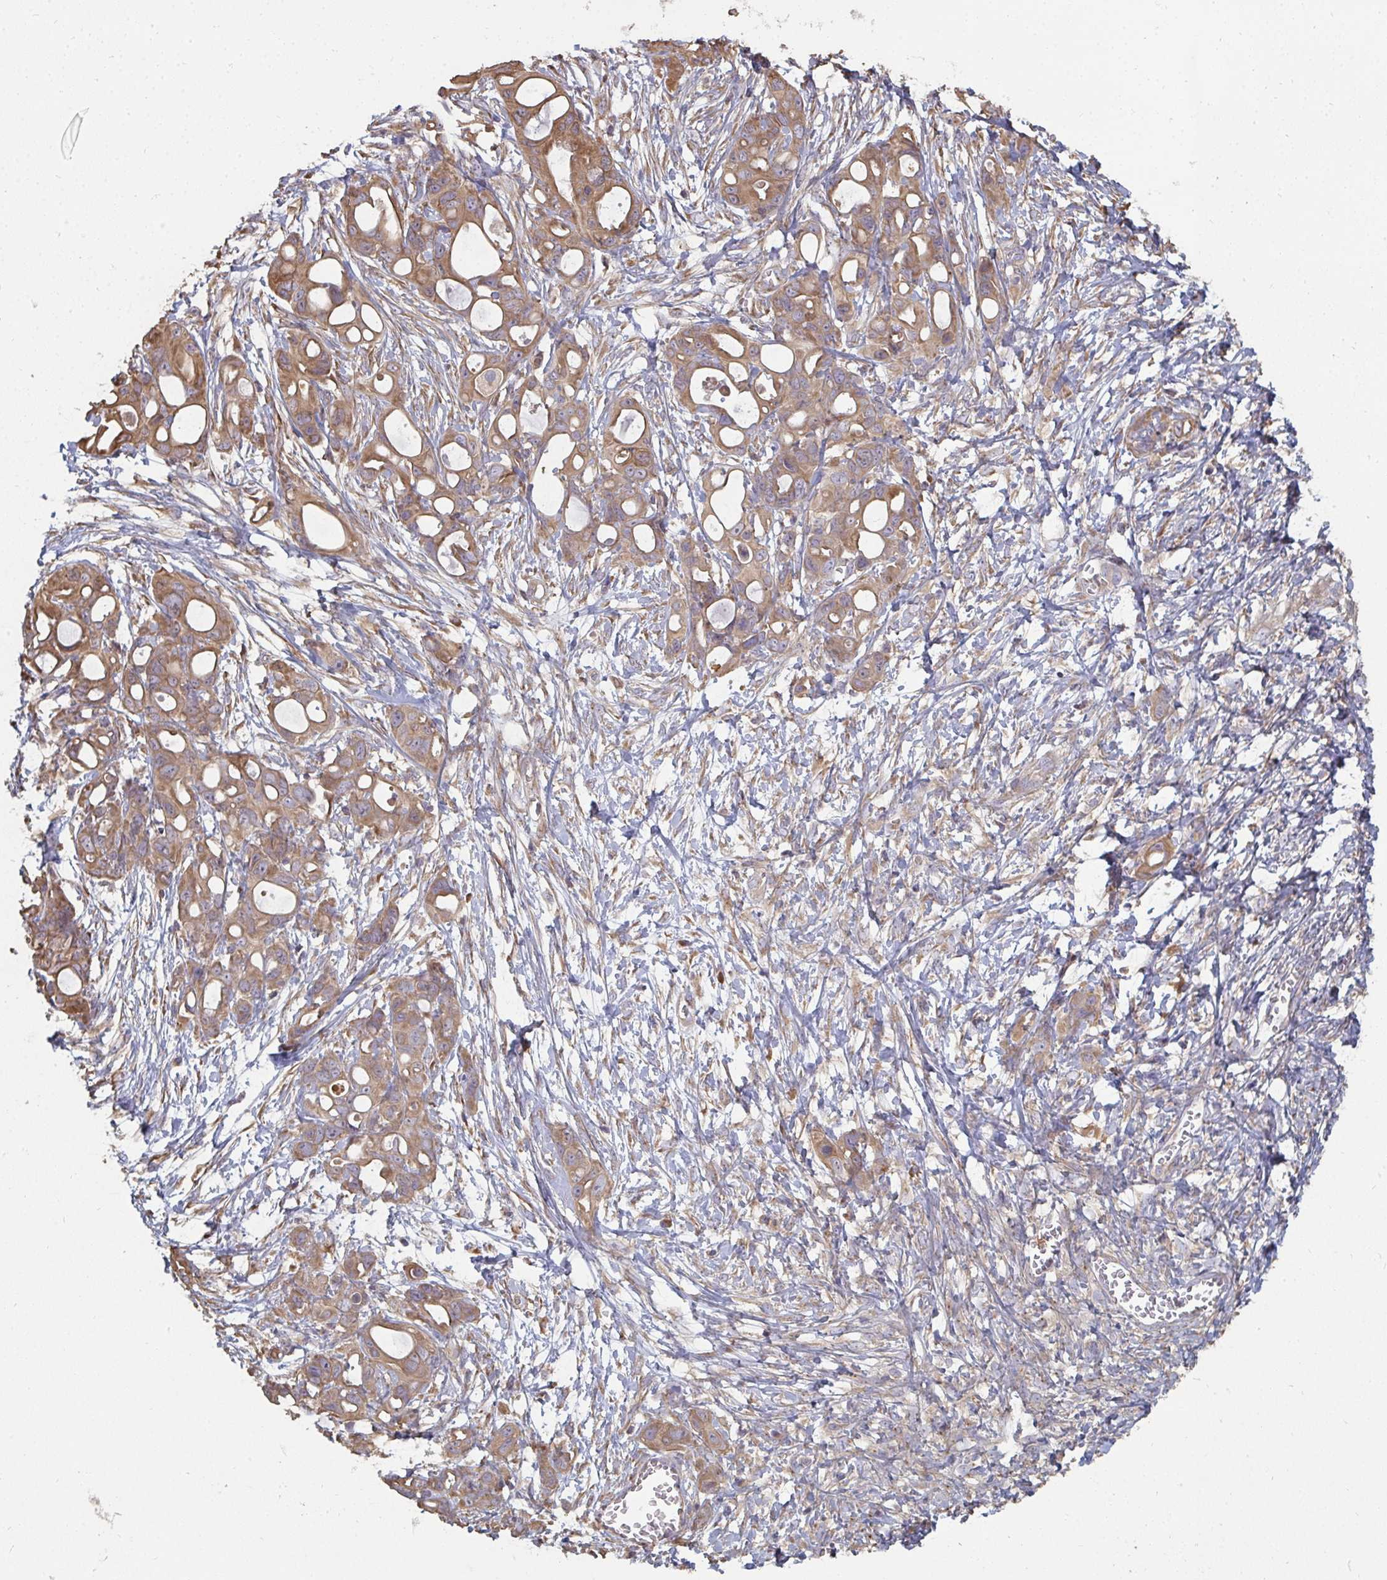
{"staining": {"intensity": "moderate", "quantity": ">75%", "location": "cytoplasmic/membranous"}, "tissue": "ovarian cancer", "cell_type": "Tumor cells", "image_type": "cancer", "snomed": [{"axis": "morphology", "description": "Cystadenocarcinoma, mucinous, NOS"}, {"axis": "topography", "description": "Ovary"}], "caption": "Immunohistochemical staining of ovarian cancer (mucinous cystadenocarcinoma) demonstrates medium levels of moderate cytoplasmic/membranous expression in about >75% of tumor cells. (brown staining indicates protein expression, while blue staining denotes nuclei).", "gene": "ZFYVE28", "patient": {"sex": "female", "age": 70}}